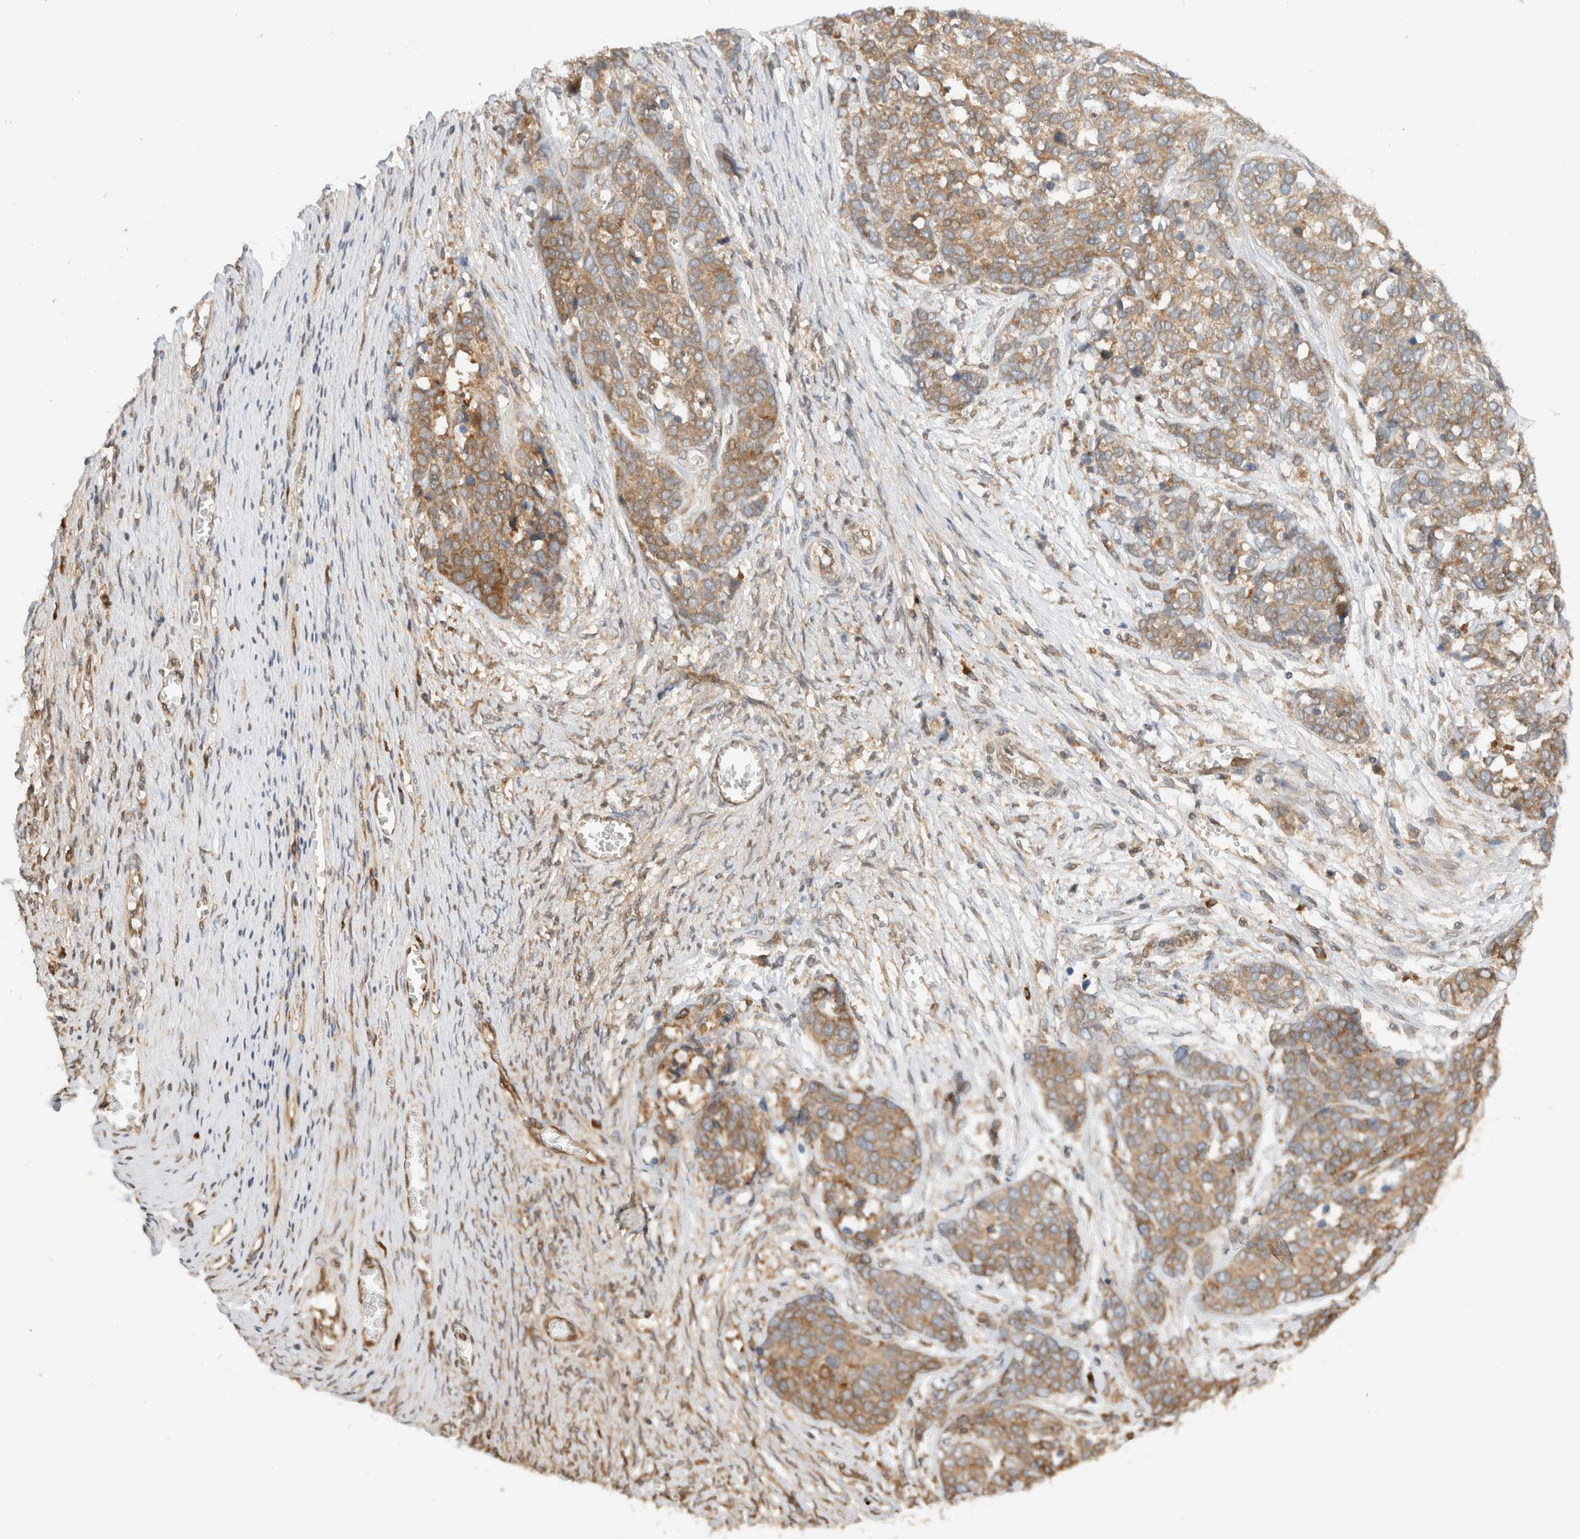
{"staining": {"intensity": "weak", "quantity": ">75%", "location": "cytoplasmic/membranous"}, "tissue": "ovarian cancer", "cell_type": "Tumor cells", "image_type": "cancer", "snomed": [{"axis": "morphology", "description": "Cystadenocarcinoma, serous, NOS"}, {"axis": "topography", "description": "Ovary"}], "caption": "The immunohistochemical stain shows weak cytoplasmic/membranous staining in tumor cells of ovarian serous cystadenocarcinoma tissue.", "gene": "ARFGEF2", "patient": {"sex": "female", "age": 44}}